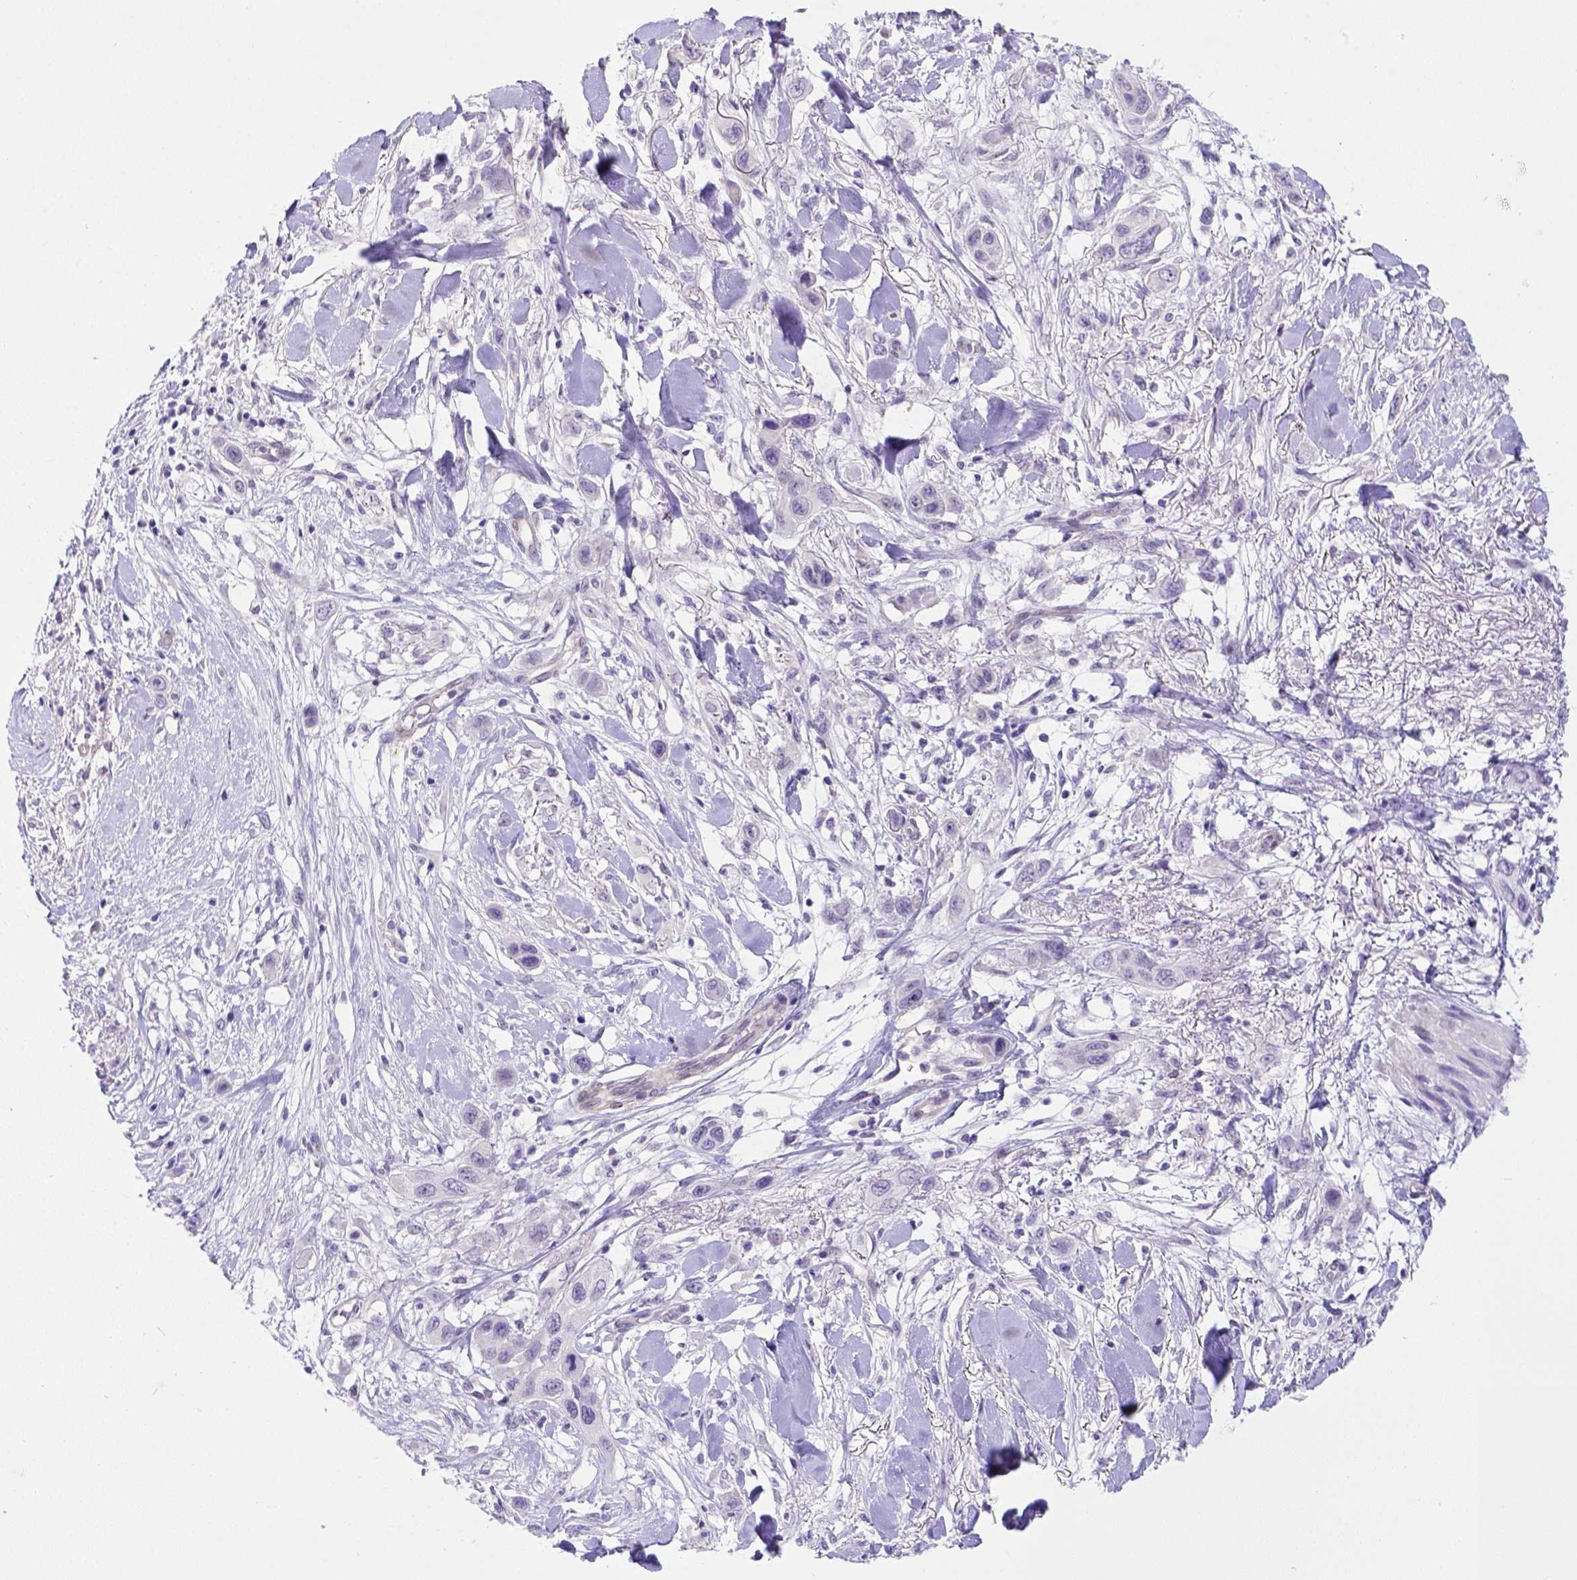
{"staining": {"intensity": "negative", "quantity": "none", "location": "none"}, "tissue": "skin cancer", "cell_type": "Tumor cells", "image_type": "cancer", "snomed": [{"axis": "morphology", "description": "Squamous cell carcinoma, NOS"}, {"axis": "topography", "description": "Skin"}], "caption": "A histopathology image of skin cancer (squamous cell carcinoma) stained for a protein shows no brown staining in tumor cells. (Stains: DAB (3,3'-diaminobenzidine) immunohistochemistry with hematoxylin counter stain, Microscopy: brightfield microscopy at high magnification).", "gene": "BTN1A1", "patient": {"sex": "male", "age": 79}}